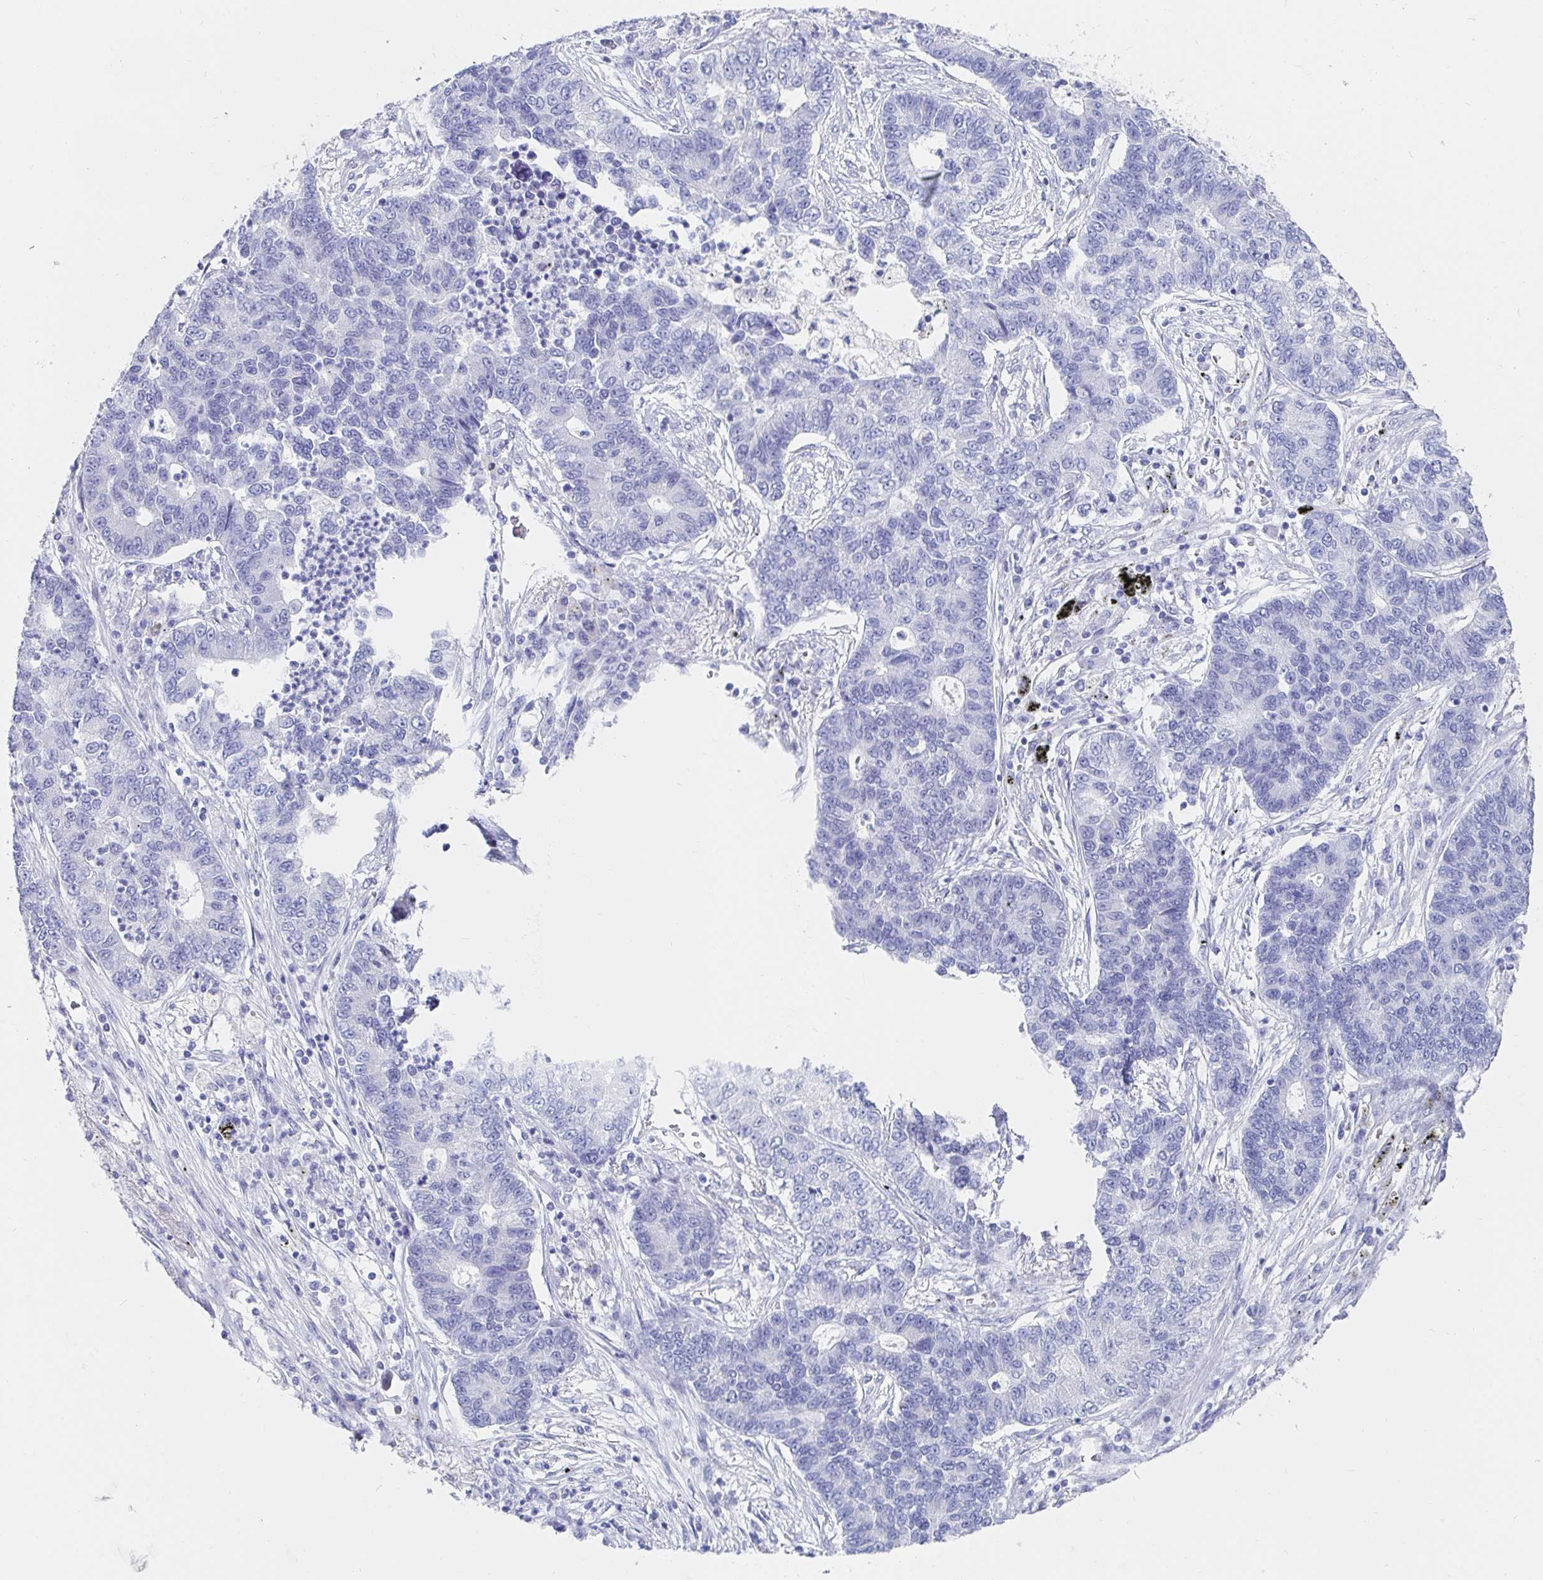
{"staining": {"intensity": "negative", "quantity": "none", "location": "none"}, "tissue": "lung cancer", "cell_type": "Tumor cells", "image_type": "cancer", "snomed": [{"axis": "morphology", "description": "Adenocarcinoma, NOS"}, {"axis": "topography", "description": "Lung"}], "caption": "Immunohistochemistry (IHC) image of human lung cancer stained for a protein (brown), which displays no staining in tumor cells. (Stains: DAB (3,3'-diaminobenzidine) immunohistochemistry (IHC) with hematoxylin counter stain, Microscopy: brightfield microscopy at high magnification).", "gene": "PACSIN1", "patient": {"sex": "female", "age": 57}}